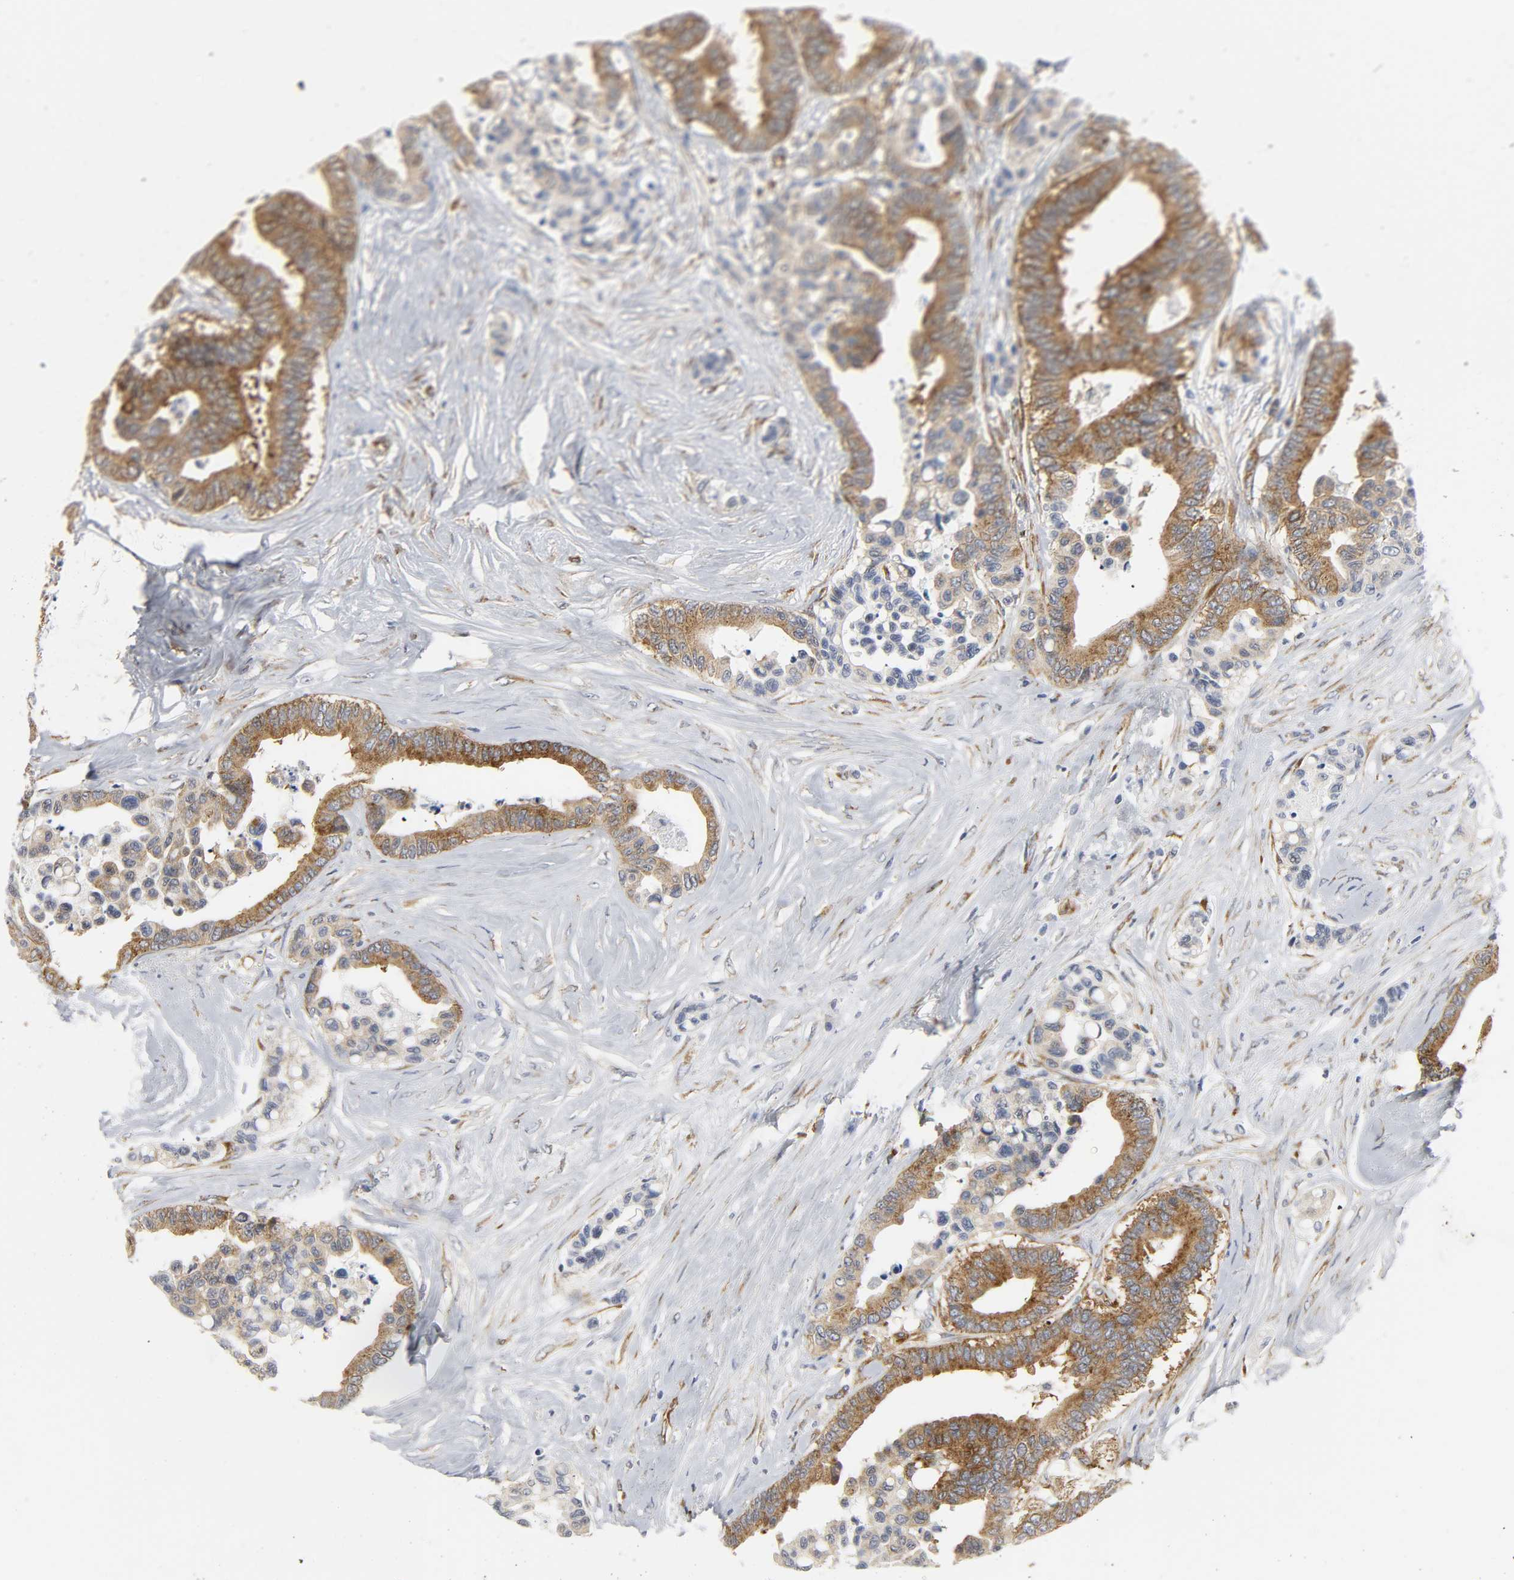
{"staining": {"intensity": "strong", "quantity": ">75%", "location": "cytoplasmic/membranous"}, "tissue": "colorectal cancer", "cell_type": "Tumor cells", "image_type": "cancer", "snomed": [{"axis": "morphology", "description": "Adenocarcinoma, NOS"}, {"axis": "topography", "description": "Colon"}], "caption": "Colorectal cancer stained with IHC shows strong cytoplasmic/membranous positivity in about >75% of tumor cells. Immunohistochemistry (ihc) stains the protein in brown and the nuclei are stained blue.", "gene": "DOCK1", "patient": {"sex": "male", "age": 82}}